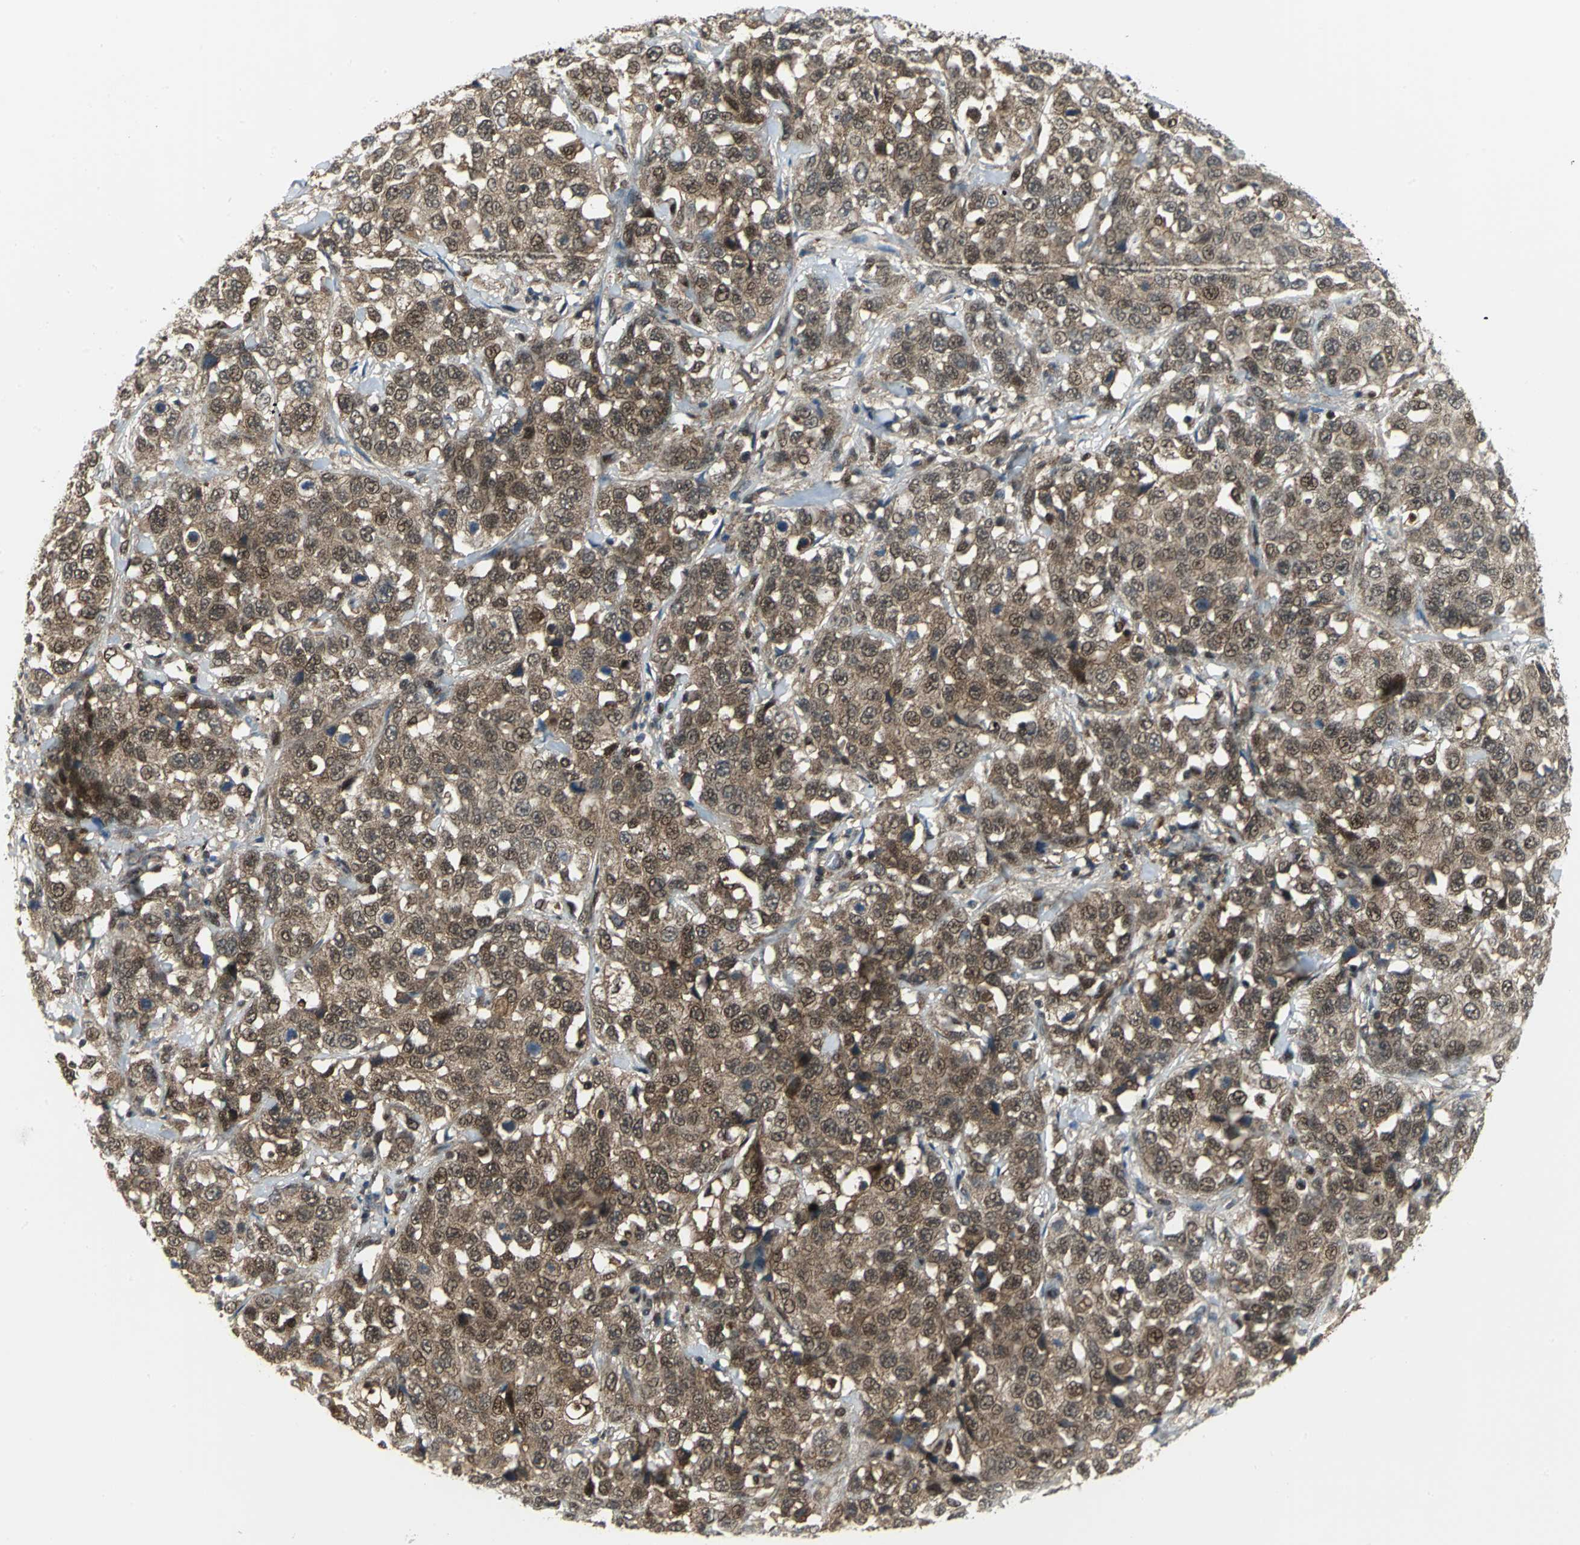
{"staining": {"intensity": "moderate", "quantity": ">75%", "location": "cytoplasmic/membranous,nuclear"}, "tissue": "stomach cancer", "cell_type": "Tumor cells", "image_type": "cancer", "snomed": [{"axis": "morphology", "description": "Normal tissue, NOS"}, {"axis": "morphology", "description": "Adenocarcinoma, NOS"}, {"axis": "topography", "description": "Stomach"}], "caption": "High-power microscopy captured an immunohistochemistry histopathology image of stomach adenocarcinoma, revealing moderate cytoplasmic/membranous and nuclear staining in approximately >75% of tumor cells. (Stains: DAB (3,3'-diaminobenzidine) in brown, nuclei in blue, Microscopy: brightfield microscopy at high magnification).", "gene": "PSMA4", "patient": {"sex": "male", "age": 48}}